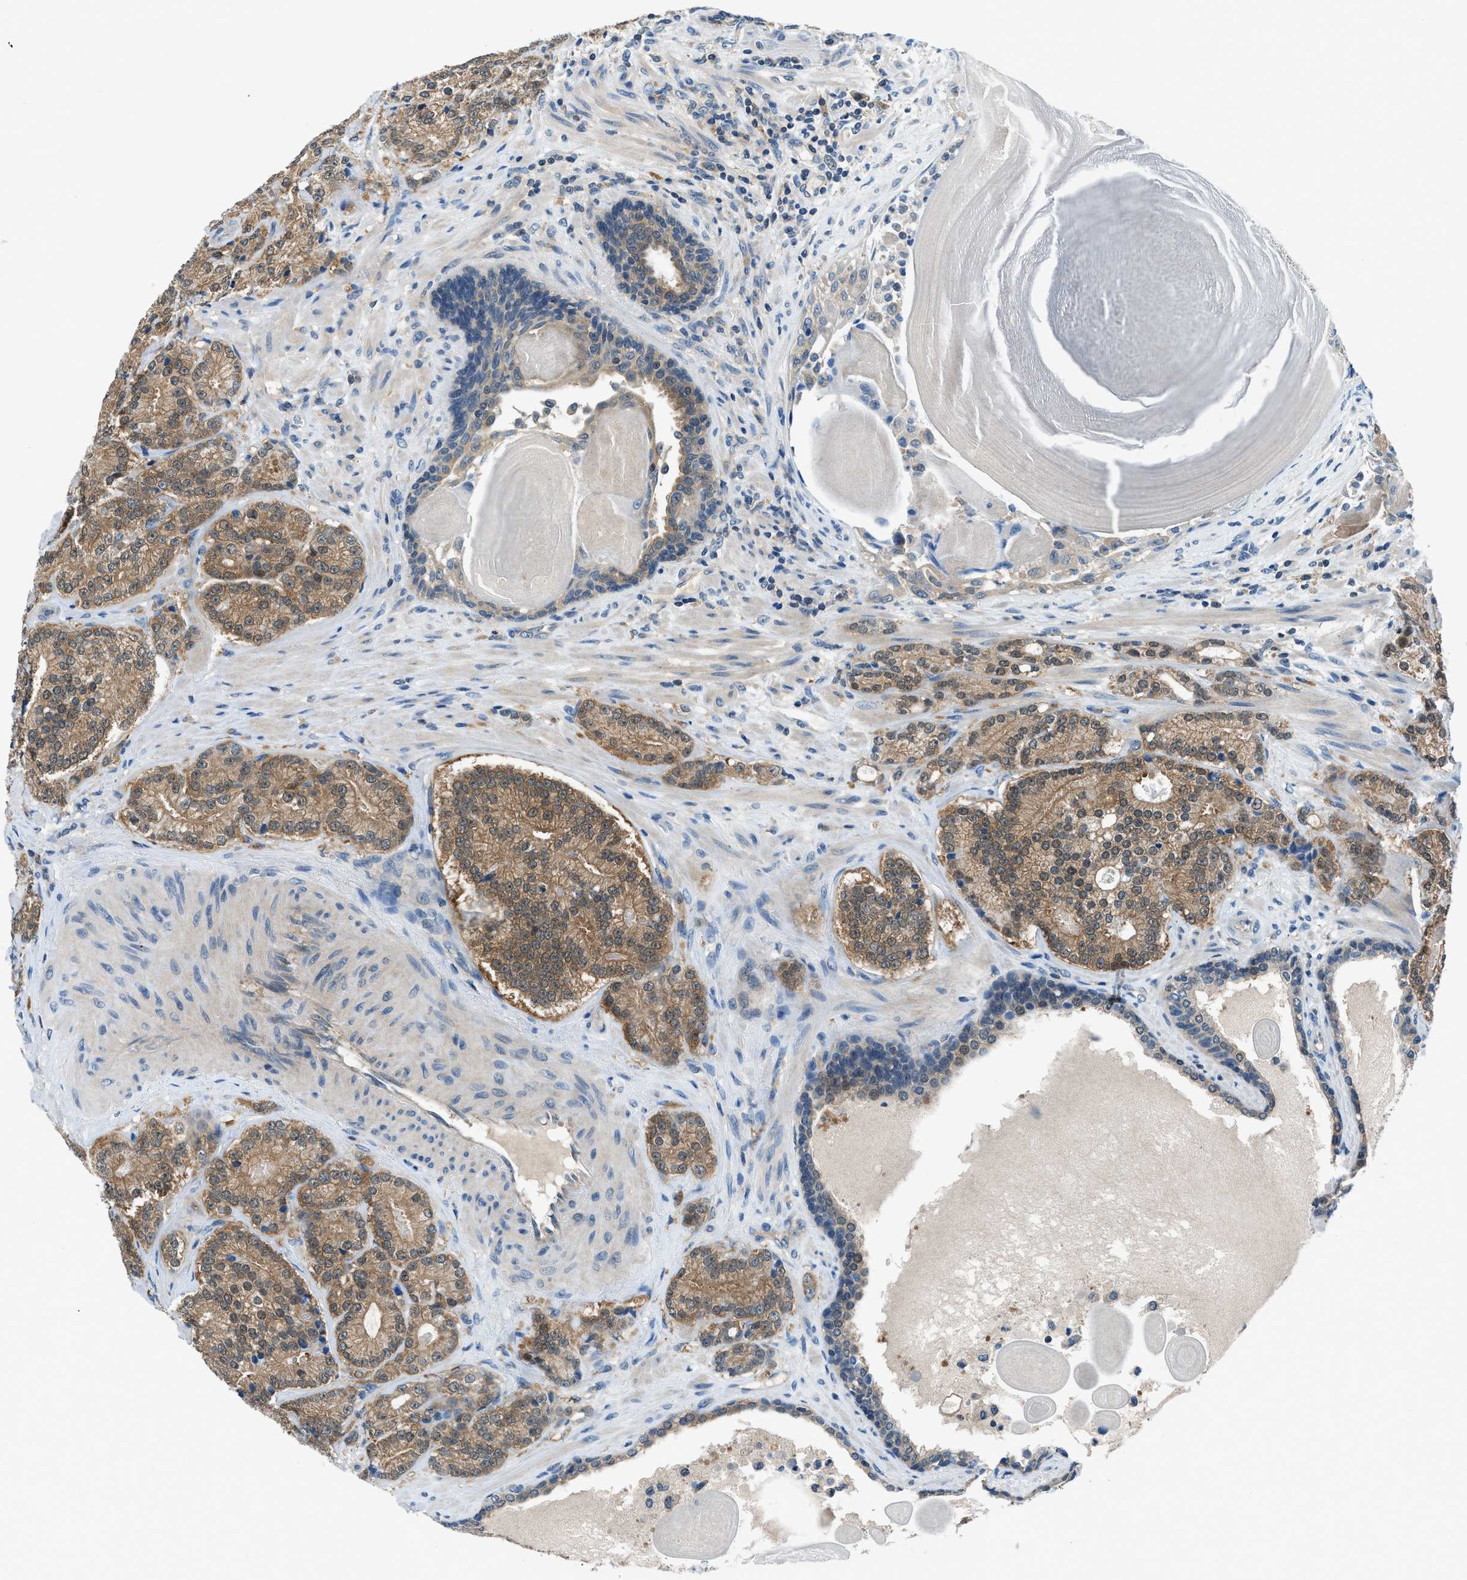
{"staining": {"intensity": "moderate", "quantity": ">75%", "location": "cytoplasmic/membranous"}, "tissue": "prostate cancer", "cell_type": "Tumor cells", "image_type": "cancer", "snomed": [{"axis": "morphology", "description": "Adenocarcinoma, High grade"}, {"axis": "topography", "description": "Prostate"}], "caption": "Prostate high-grade adenocarcinoma stained with DAB (3,3'-diaminobenzidine) IHC exhibits medium levels of moderate cytoplasmic/membranous staining in about >75% of tumor cells.", "gene": "ACP1", "patient": {"sex": "male", "age": 61}}